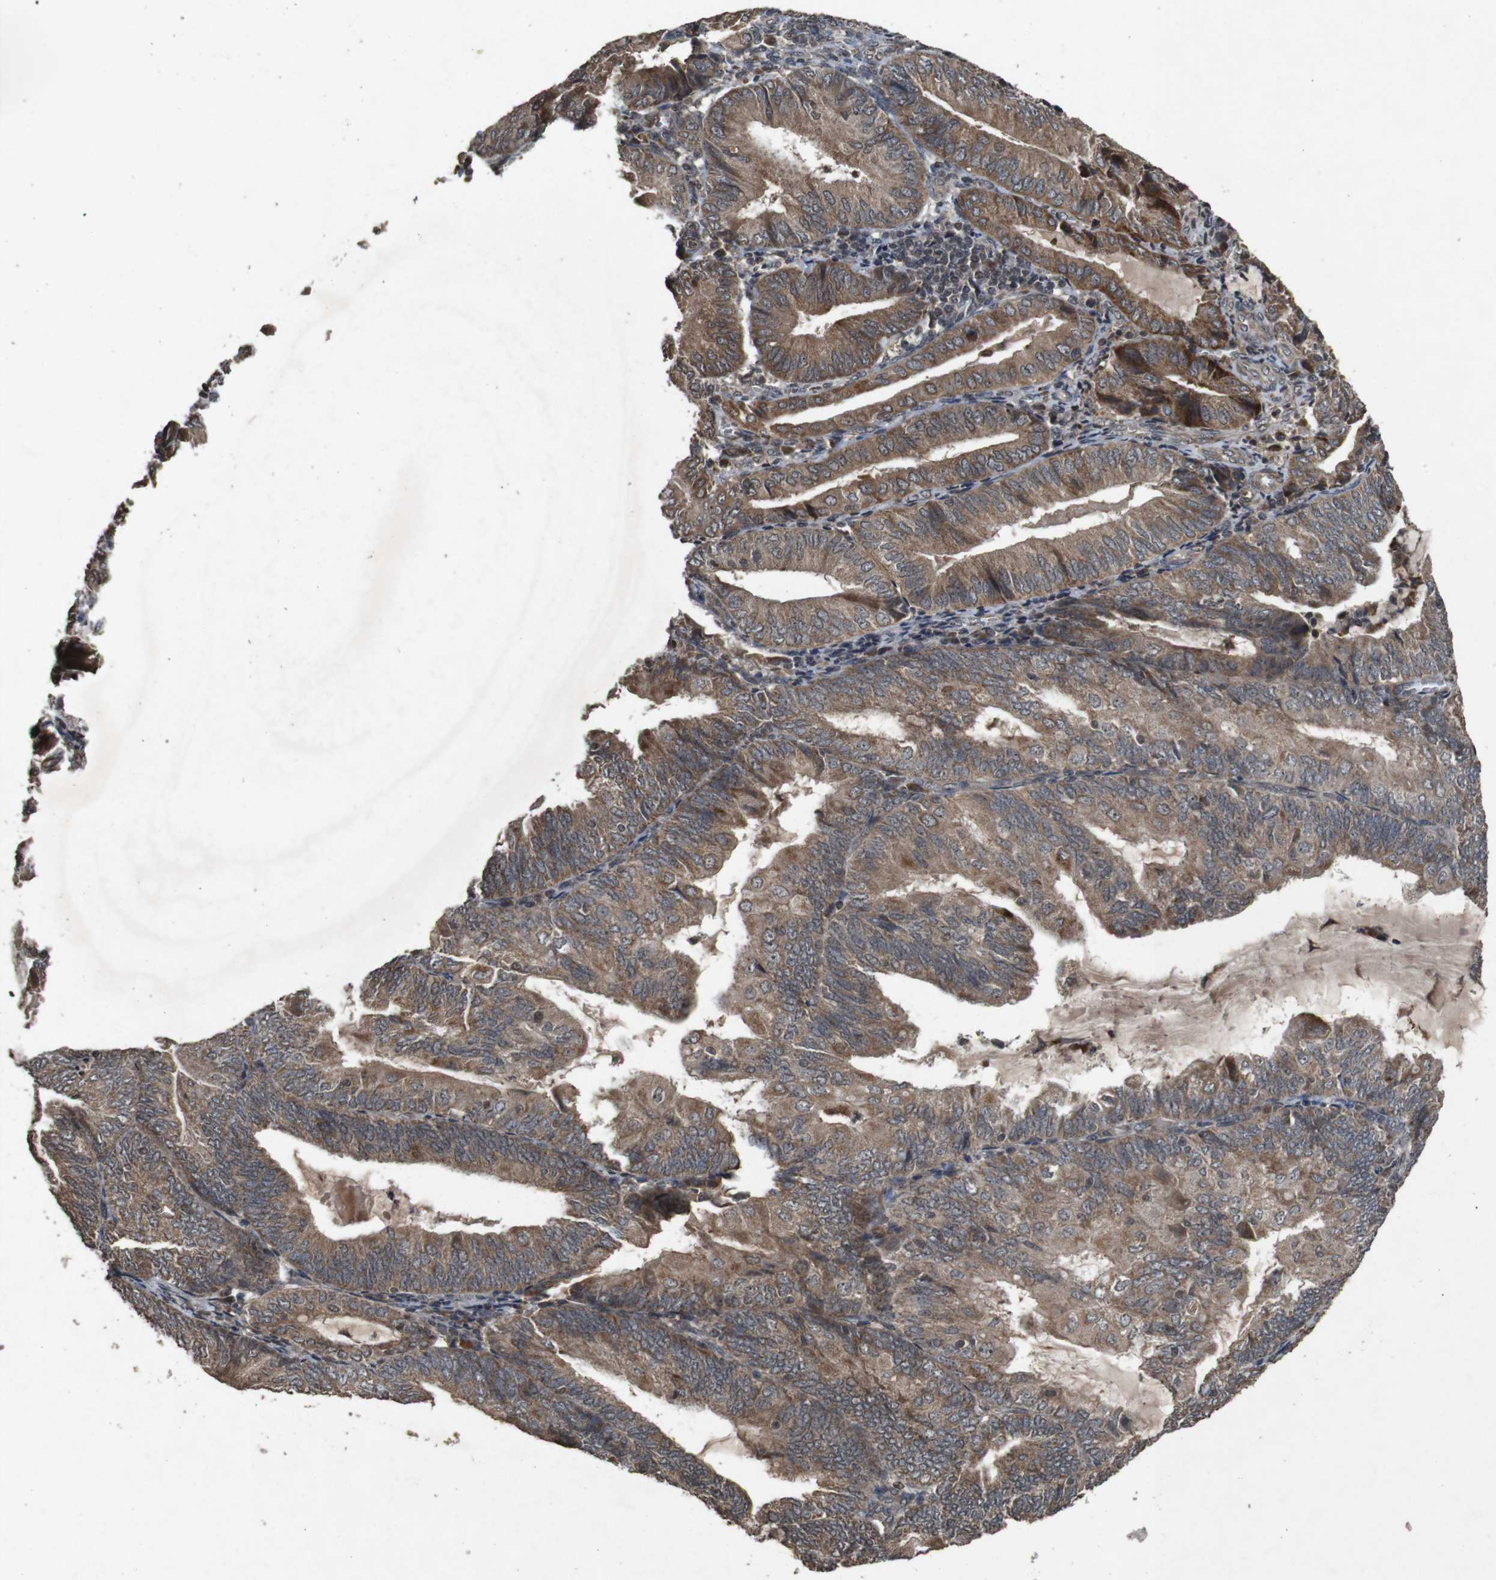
{"staining": {"intensity": "moderate", "quantity": ">75%", "location": "cytoplasmic/membranous"}, "tissue": "endometrial cancer", "cell_type": "Tumor cells", "image_type": "cancer", "snomed": [{"axis": "morphology", "description": "Adenocarcinoma, NOS"}, {"axis": "topography", "description": "Endometrium"}], "caption": "Adenocarcinoma (endometrial) stained with a protein marker shows moderate staining in tumor cells.", "gene": "SORL1", "patient": {"sex": "female", "age": 81}}